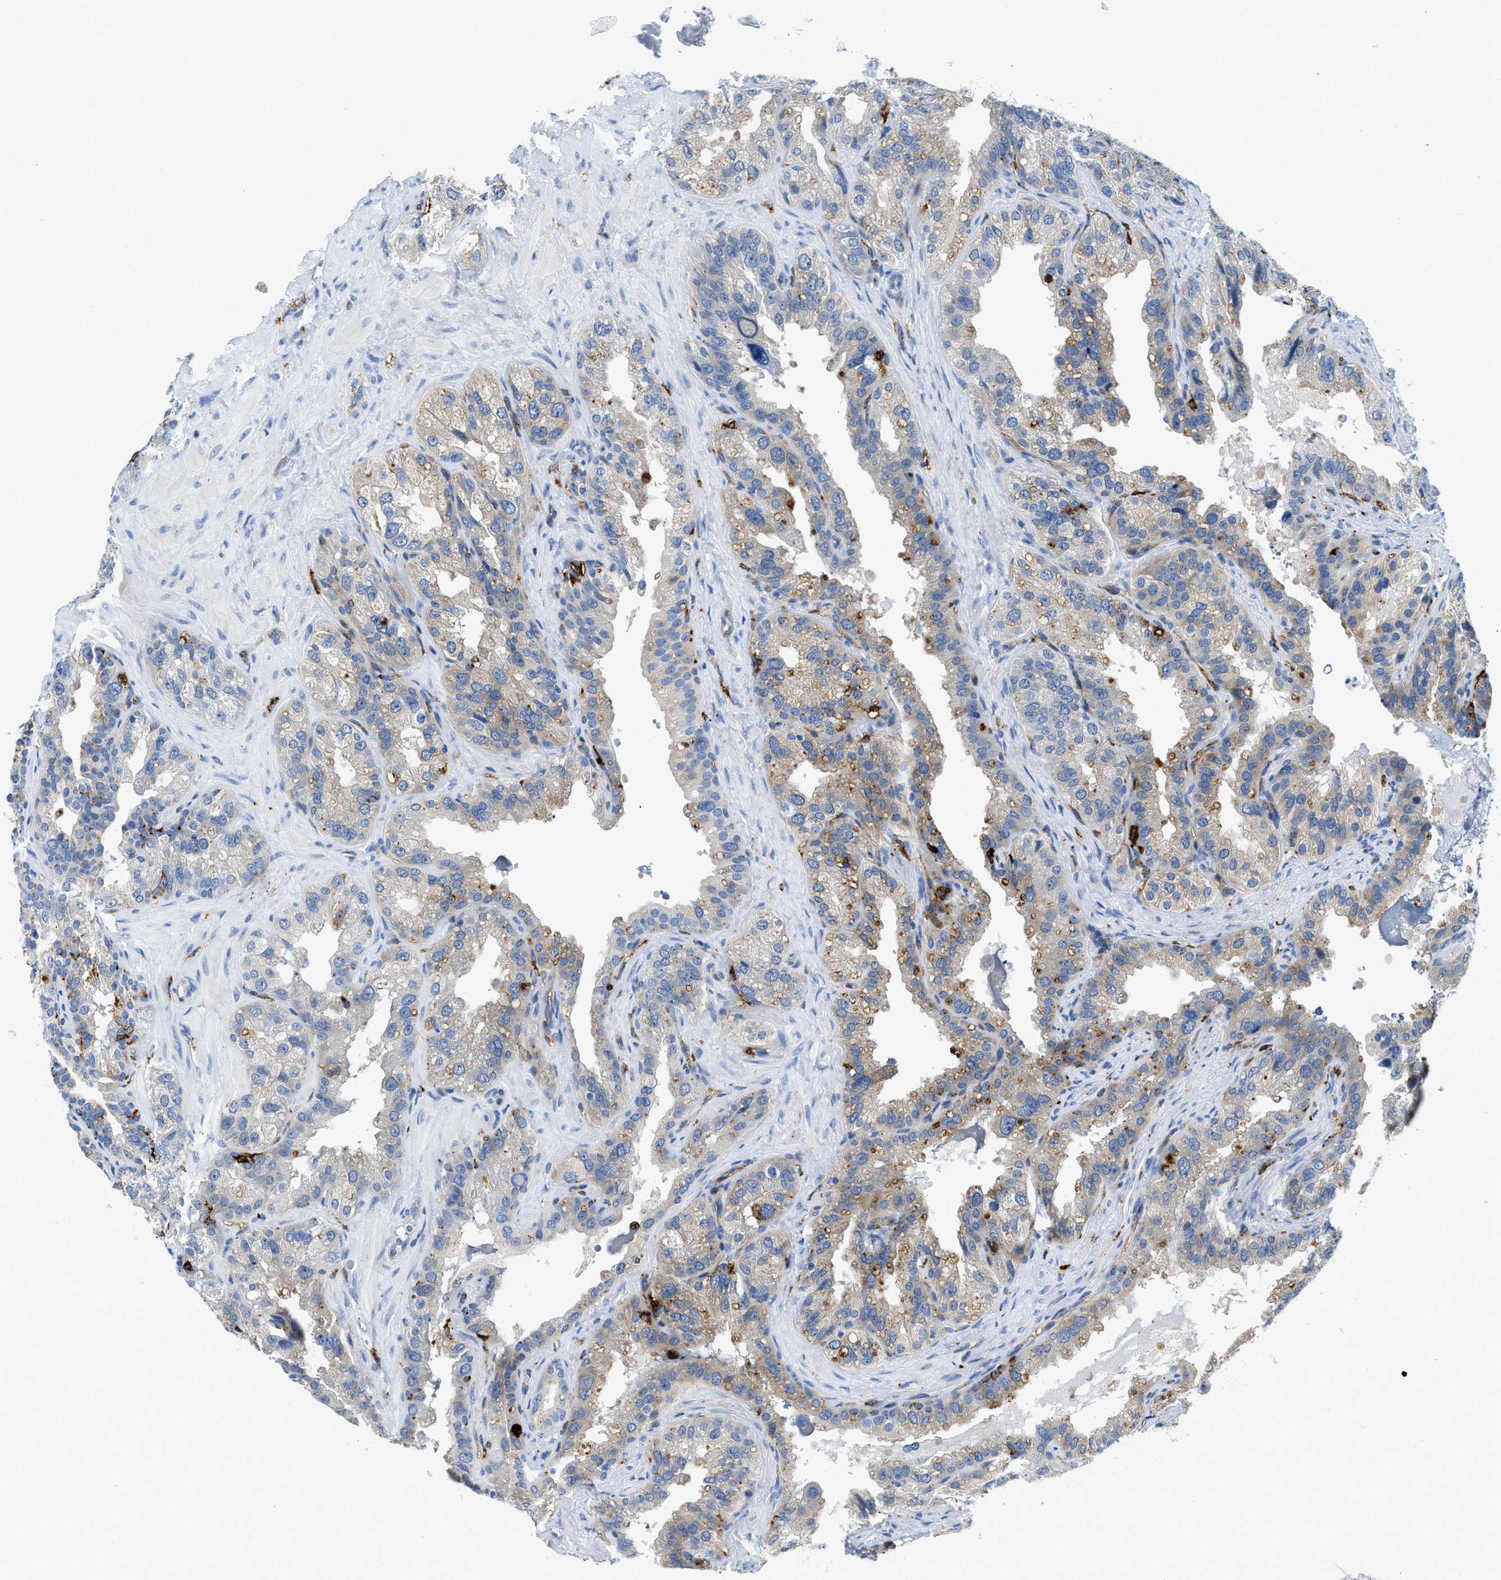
{"staining": {"intensity": "weak", "quantity": "25%-75%", "location": "cytoplasmic/membranous"}, "tissue": "seminal vesicle", "cell_type": "Glandular cells", "image_type": "normal", "snomed": [{"axis": "morphology", "description": "Normal tissue, NOS"}, {"axis": "topography", "description": "Seminal veicle"}], "caption": "Immunohistochemistry staining of normal seminal vesicle, which shows low levels of weak cytoplasmic/membranous staining in approximately 25%-75% of glandular cells indicating weak cytoplasmic/membranous protein staining. The staining was performed using DAB (3,3'-diaminobenzidine) (brown) for protein detection and nuclei were counterstained in hematoxylin (blue).", "gene": "CD226", "patient": {"sex": "male", "age": 68}}